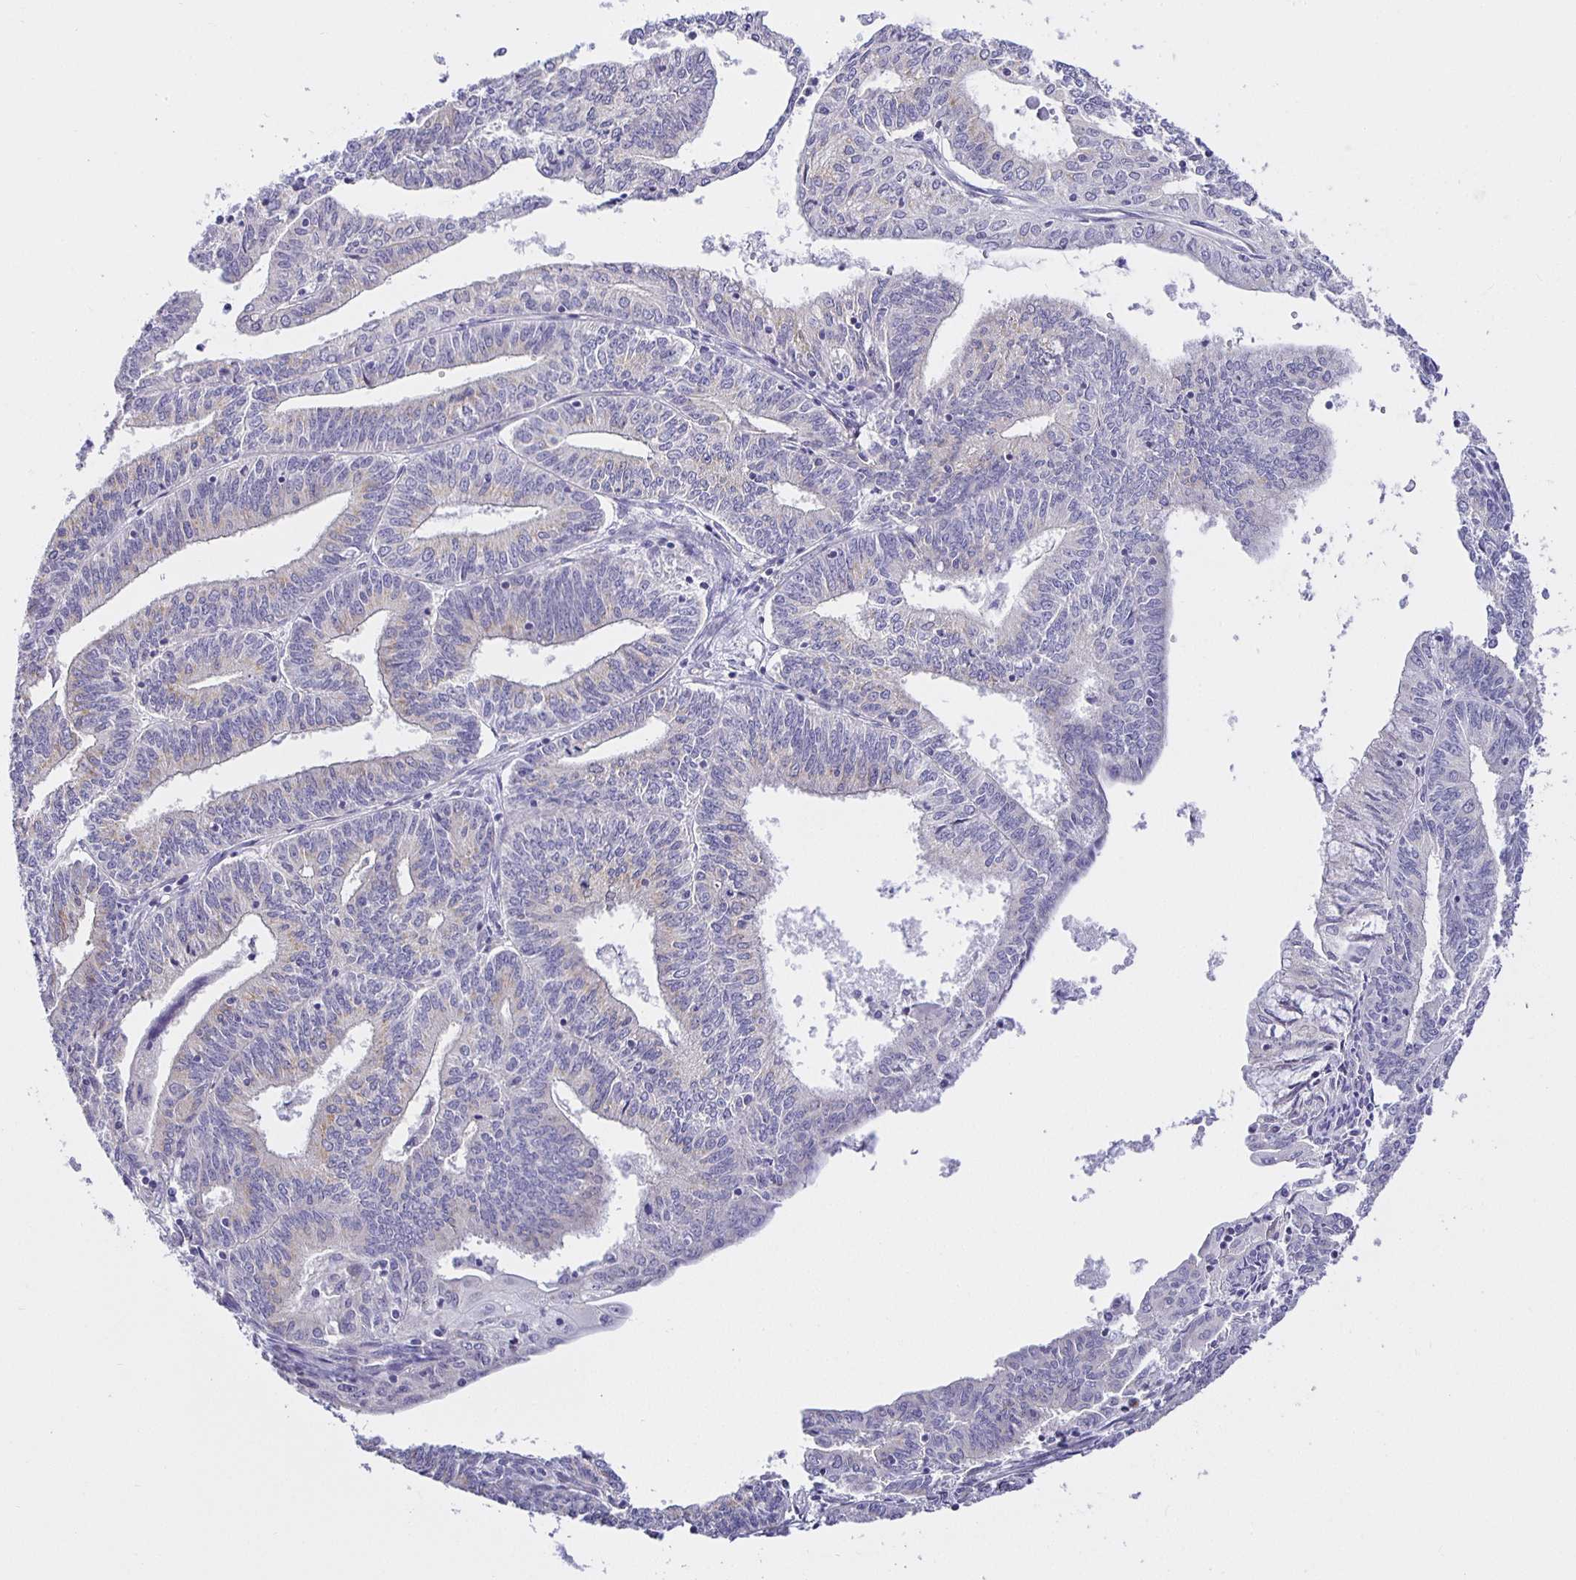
{"staining": {"intensity": "negative", "quantity": "none", "location": "none"}, "tissue": "endometrial cancer", "cell_type": "Tumor cells", "image_type": "cancer", "snomed": [{"axis": "morphology", "description": "Adenocarcinoma, NOS"}, {"axis": "topography", "description": "Endometrium"}], "caption": "Image shows no protein staining in tumor cells of endometrial adenocarcinoma tissue.", "gene": "OPALIN", "patient": {"sex": "female", "age": 61}}